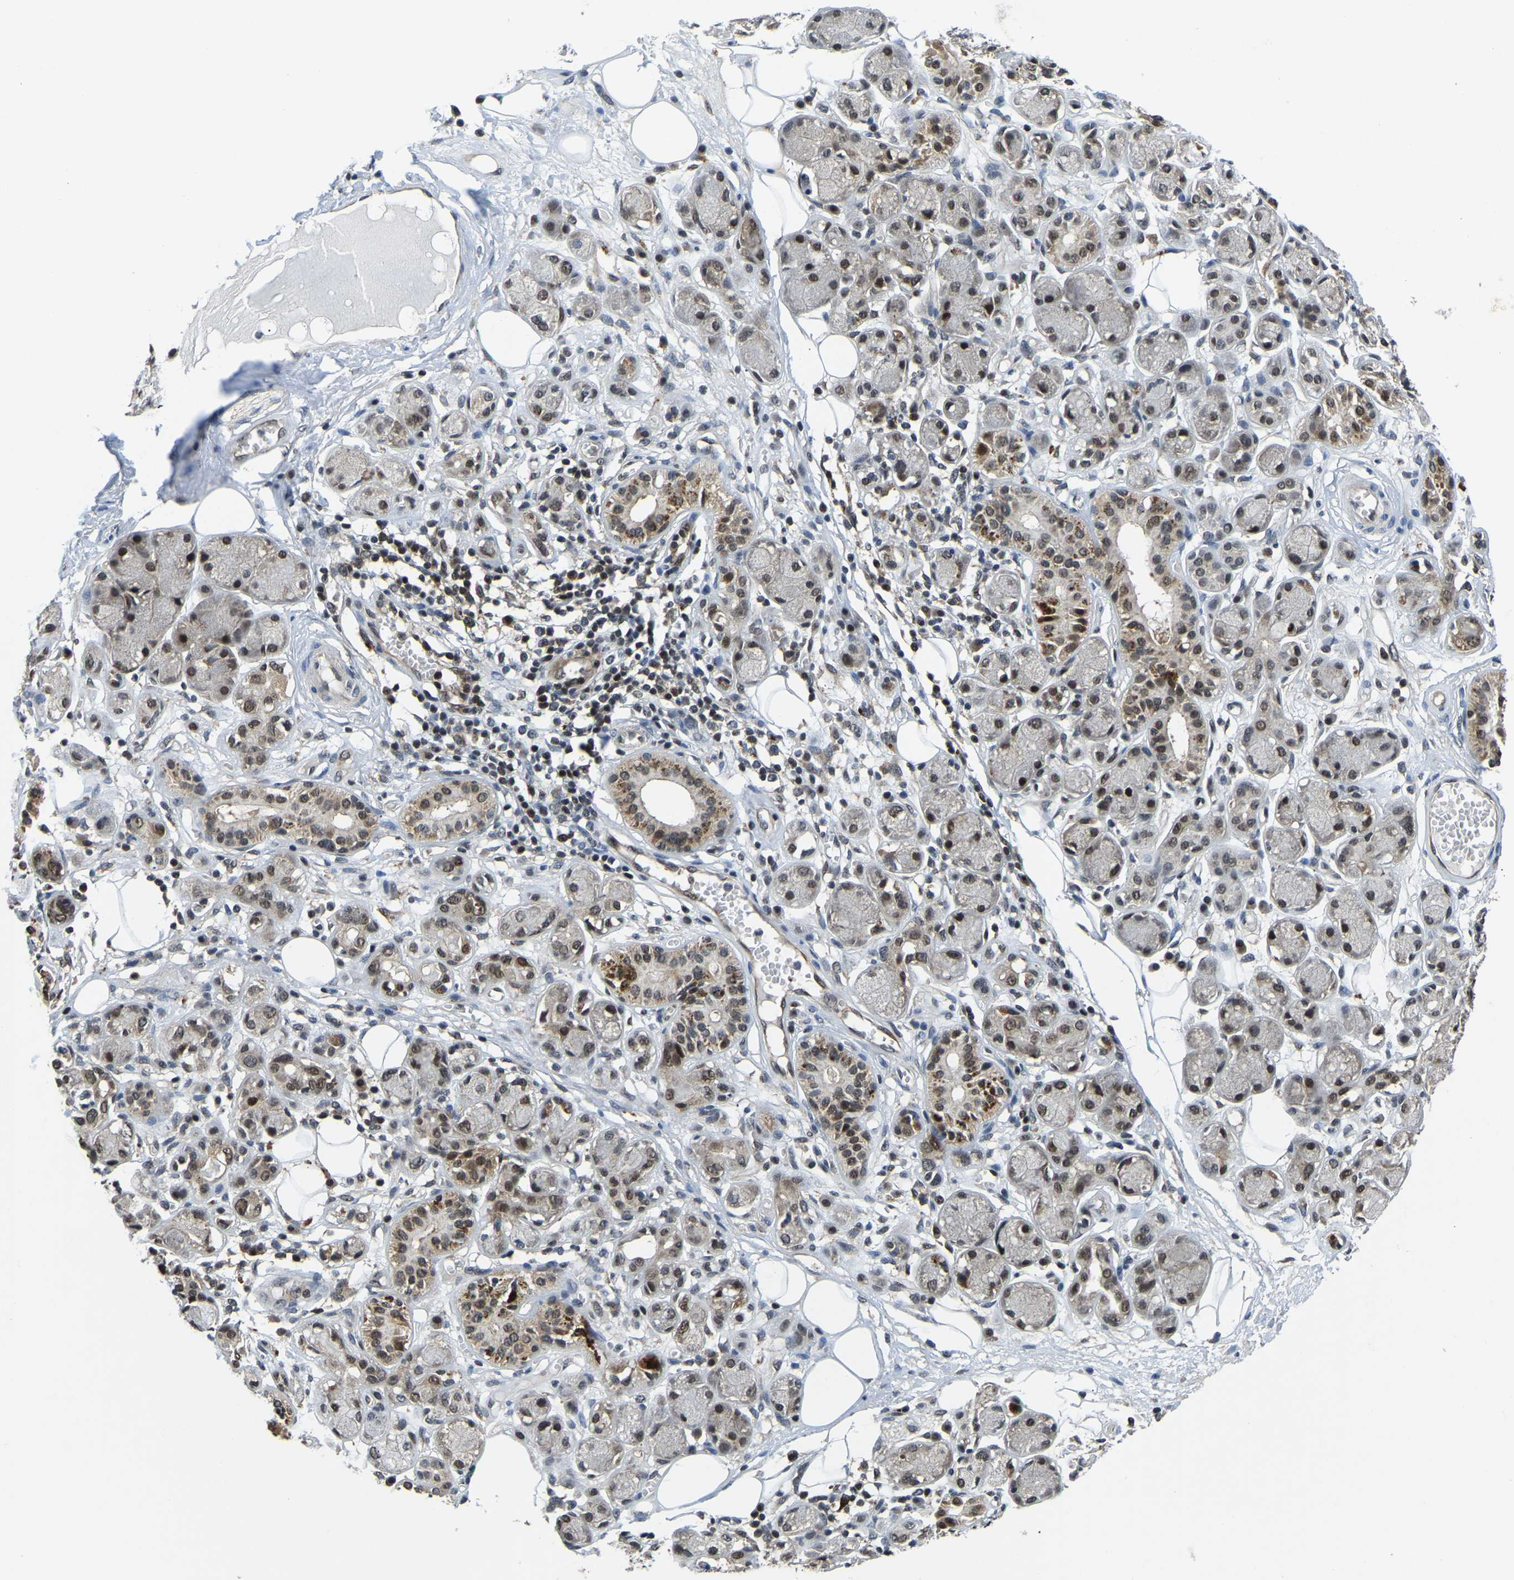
{"staining": {"intensity": "weak", "quantity": "25%-75%", "location": "cytoplasmic/membranous"}, "tissue": "adipose tissue", "cell_type": "Adipocytes", "image_type": "normal", "snomed": [{"axis": "morphology", "description": "Normal tissue, NOS"}, {"axis": "morphology", "description": "Inflammation, NOS"}, {"axis": "topography", "description": "Salivary gland"}, {"axis": "topography", "description": "Peripheral nerve tissue"}], "caption": "Brown immunohistochemical staining in unremarkable adipose tissue demonstrates weak cytoplasmic/membranous staining in about 25%-75% of adipocytes. The staining is performed using DAB brown chromogen to label protein expression. The nuclei are counter-stained blue using hematoxylin.", "gene": "DFFA", "patient": {"sex": "female", "age": 75}}